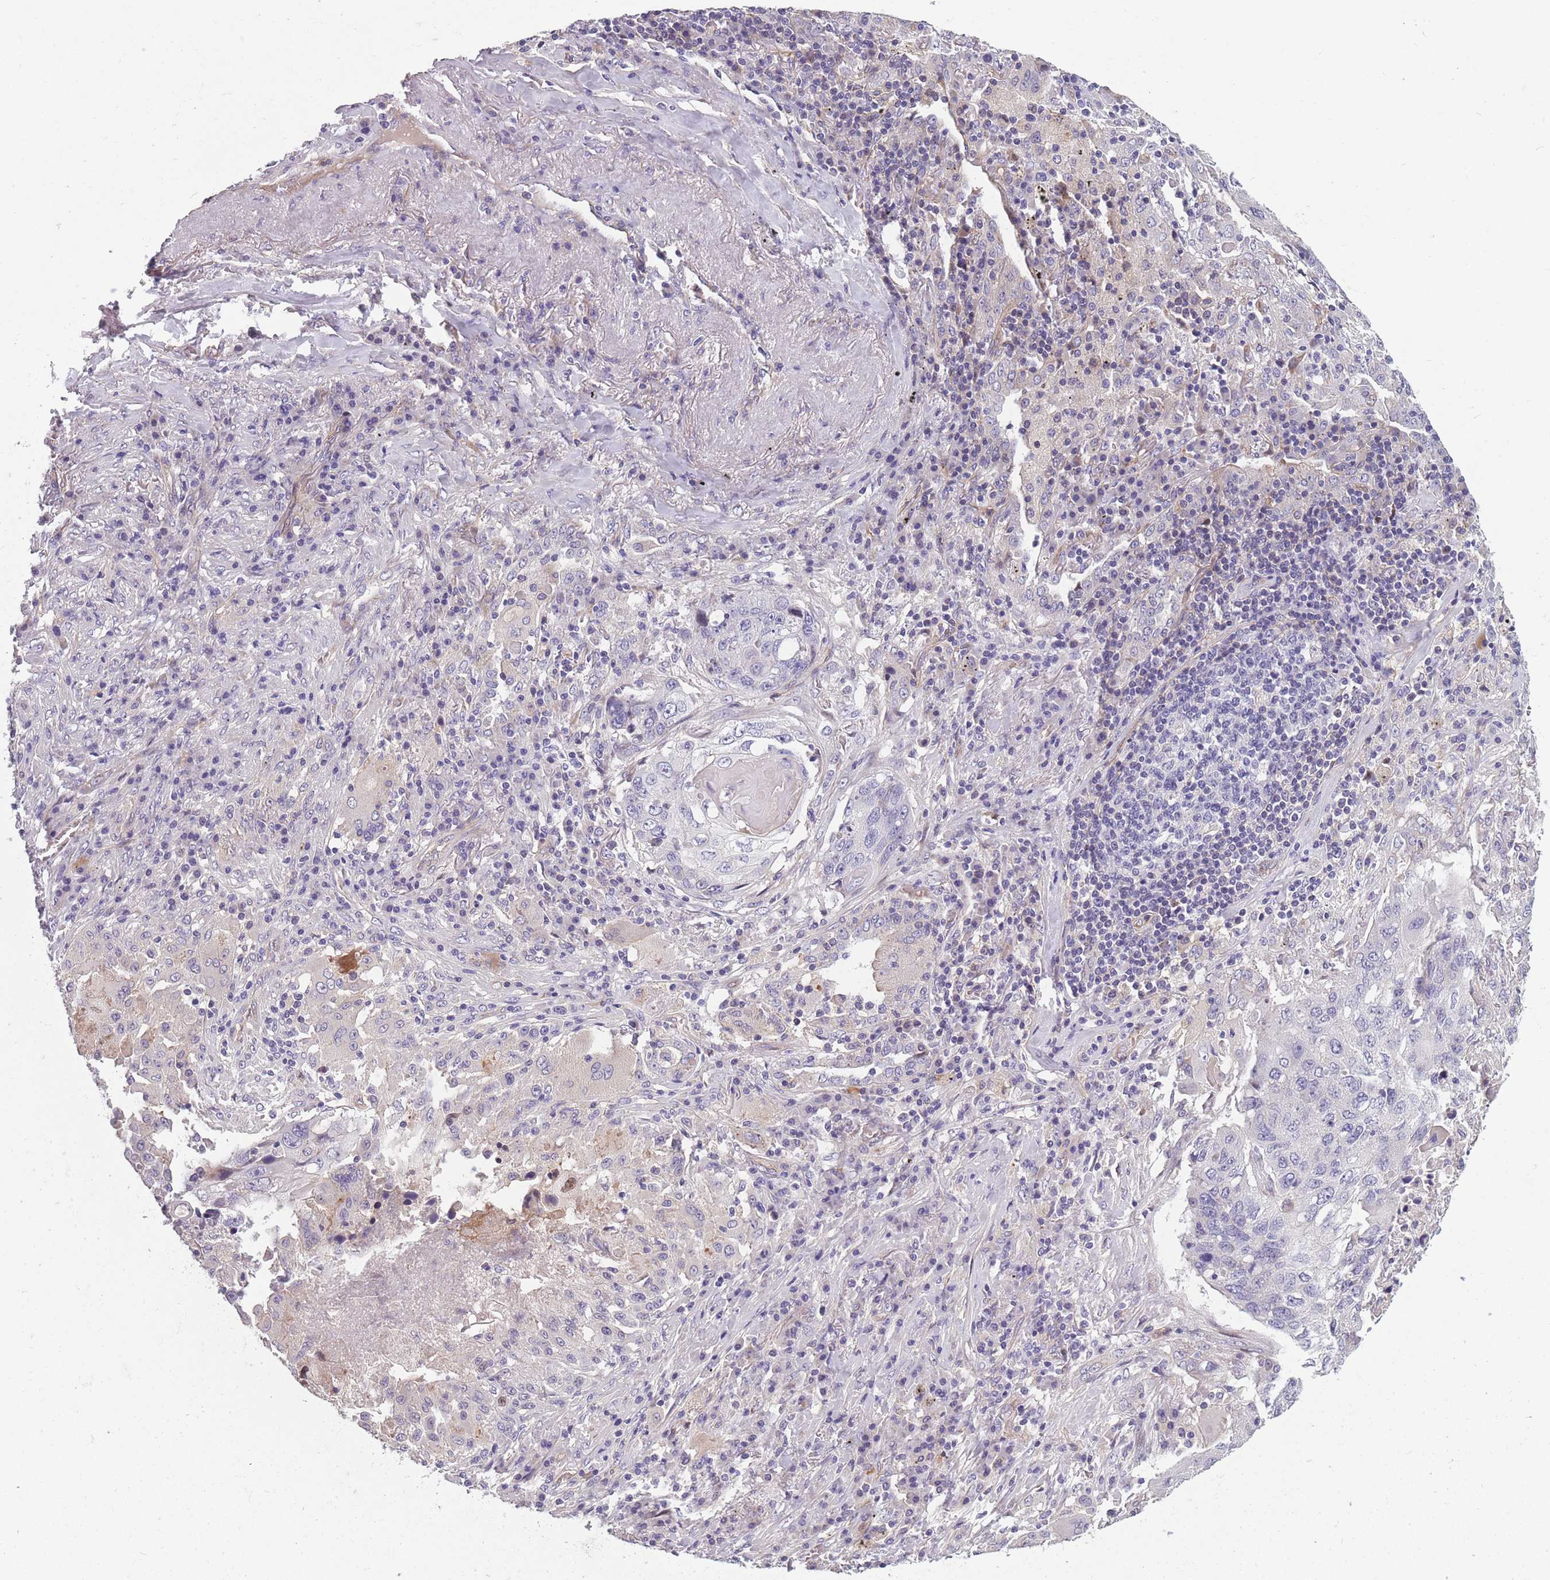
{"staining": {"intensity": "negative", "quantity": "none", "location": "none"}, "tissue": "lung cancer", "cell_type": "Tumor cells", "image_type": "cancer", "snomed": [{"axis": "morphology", "description": "Squamous cell carcinoma, NOS"}, {"axis": "topography", "description": "Lung"}], "caption": "Lung squamous cell carcinoma stained for a protein using immunohistochemistry (IHC) reveals no expression tumor cells.", "gene": "FAM83F", "patient": {"sex": "female", "age": 63}}